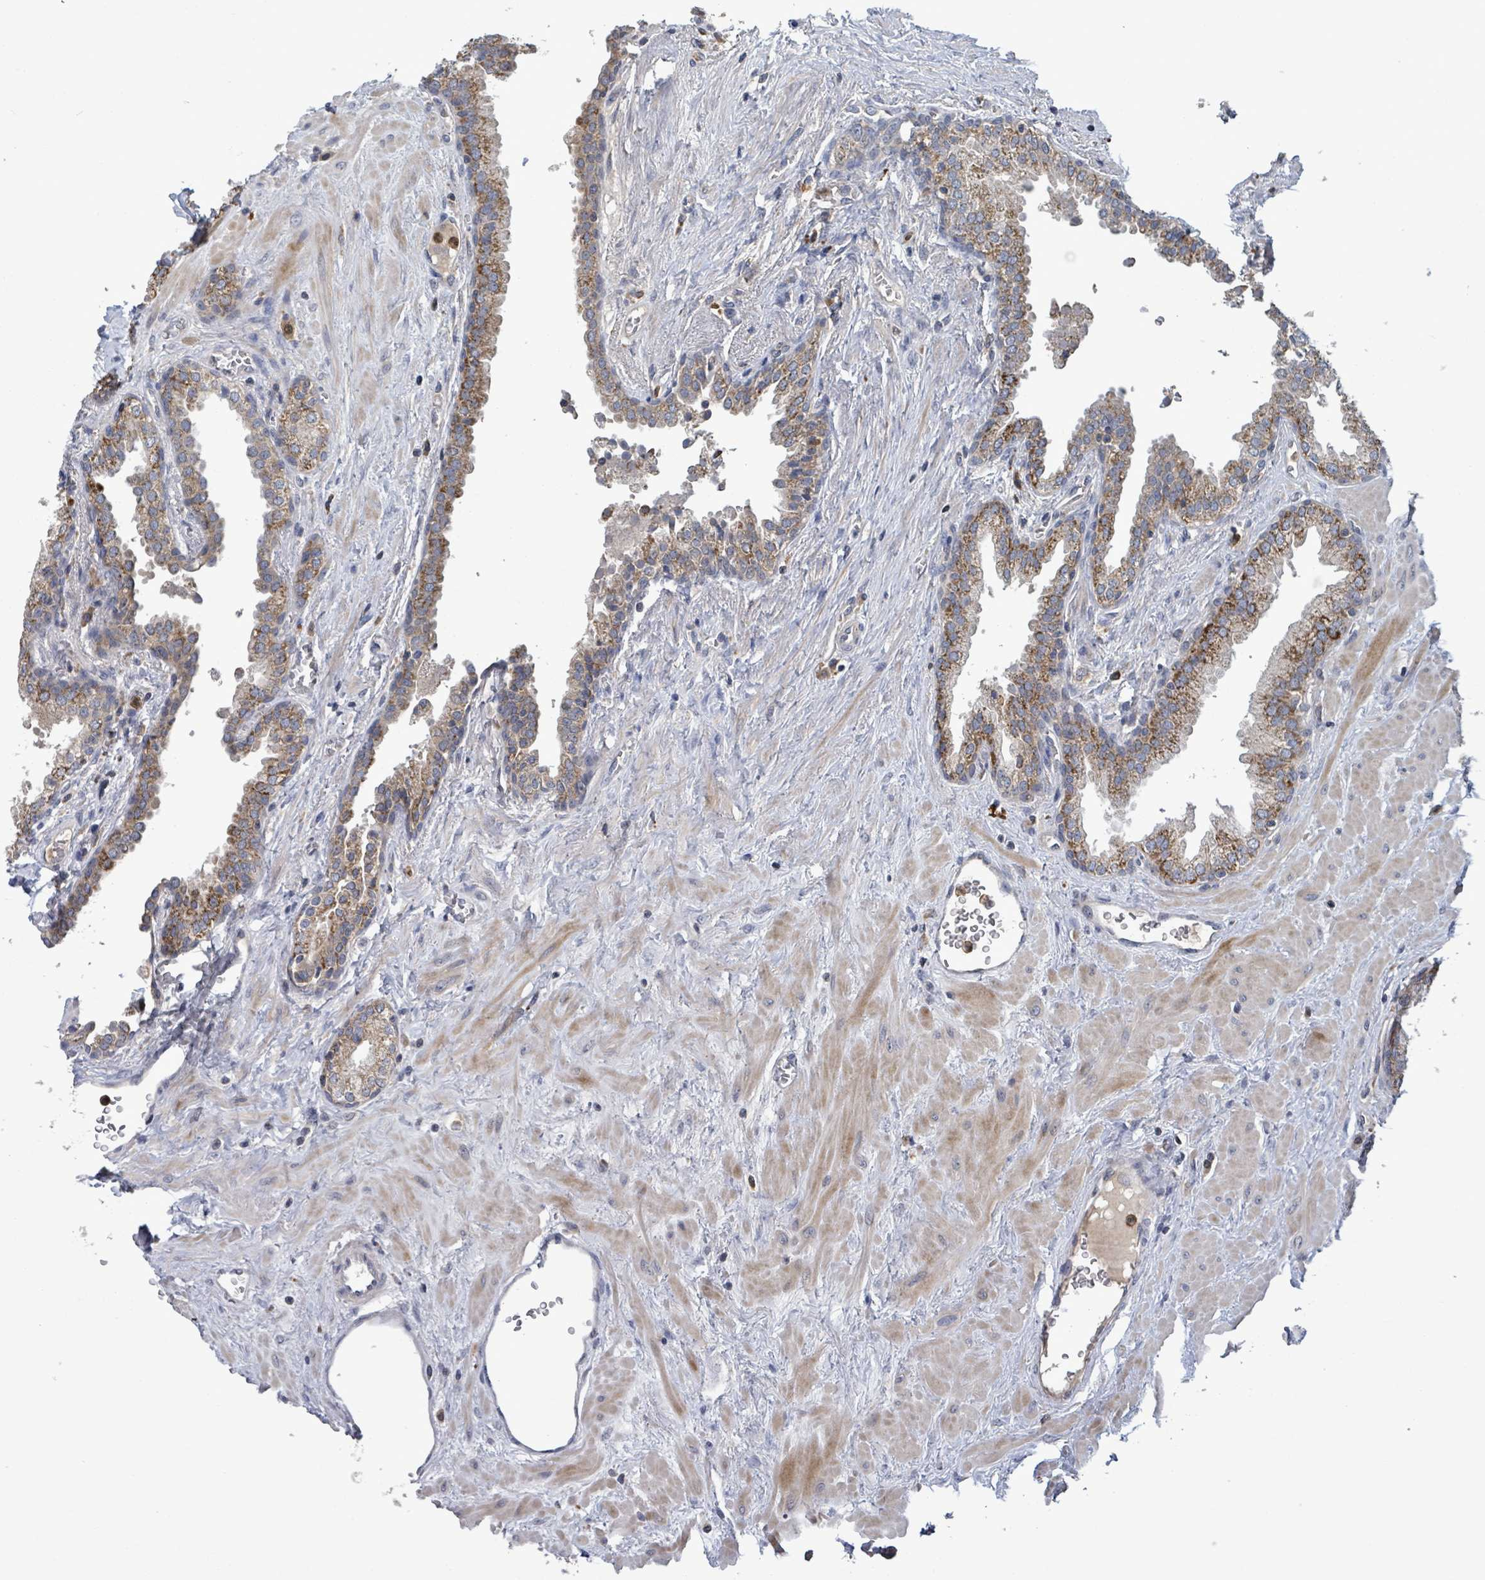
{"staining": {"intensity": "moderate", "quantity": "25%-75%", "location": "cytoplasmic/membranous"}, "tissue": "prostate", "cell_type": "Glandular cells", "image_type": "normal", "snomed": [{"axis": "morphology", "description": "Normal tissue, NOS"}, {"axis": "topography", "description": "Prostate"}], "caption": "Prostate stained with DAB (3,3'-diaminobenzidine) IHC reveals medium levels of moderate cytoplasmic/membranous staining in approximately 25%-75% of glandular cells. The protein of interest is stained brown, and the nuclei are stained in blue (DAB IHC with brightfield microscopy, high magnification).", "gene": "SERPINE3", "patient": {"sex": "male", "age": 51}}